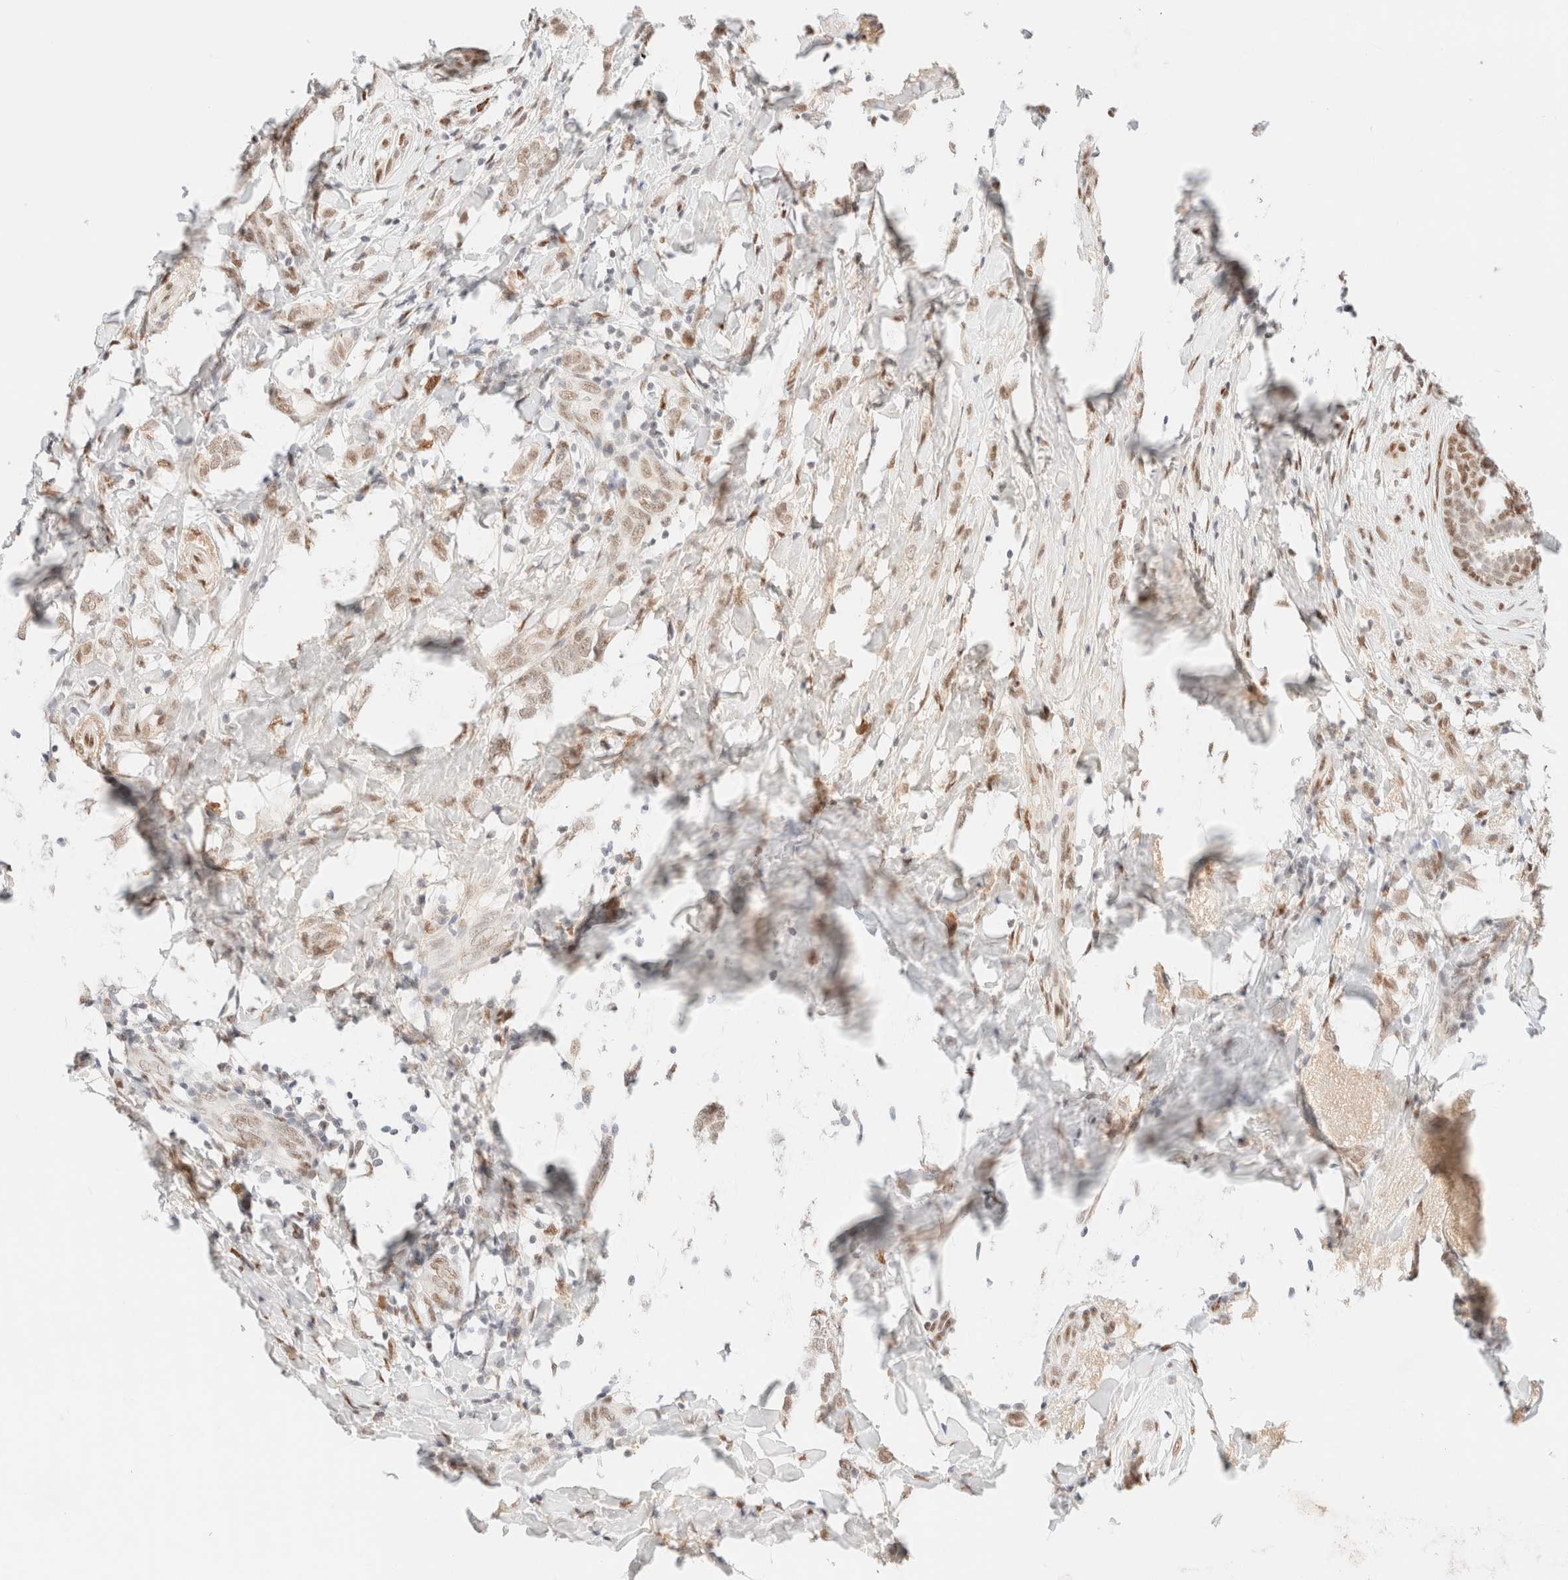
{"staining": {"intensity": "weak", "quantity": ">75%", "location": "nuclear"}, "tissue": "breast cancer", "cell_type": "Tumor cells", "image_type": "cancer", "snomed": [{"axis": "morphology", "description": "Normal tissue, NOS"}, {"axis": "morphology", "description": "Lobular carcinoma"}, {"axis": "topography", "description": "Breast"}], "caption": "This is an image of IHC staining of breast cancer (lobular carcinoma), which shows weak staining in the nuclear of tumor cells.", "gene": "CIC", "patient": {"sex": "female", "age": 47}}